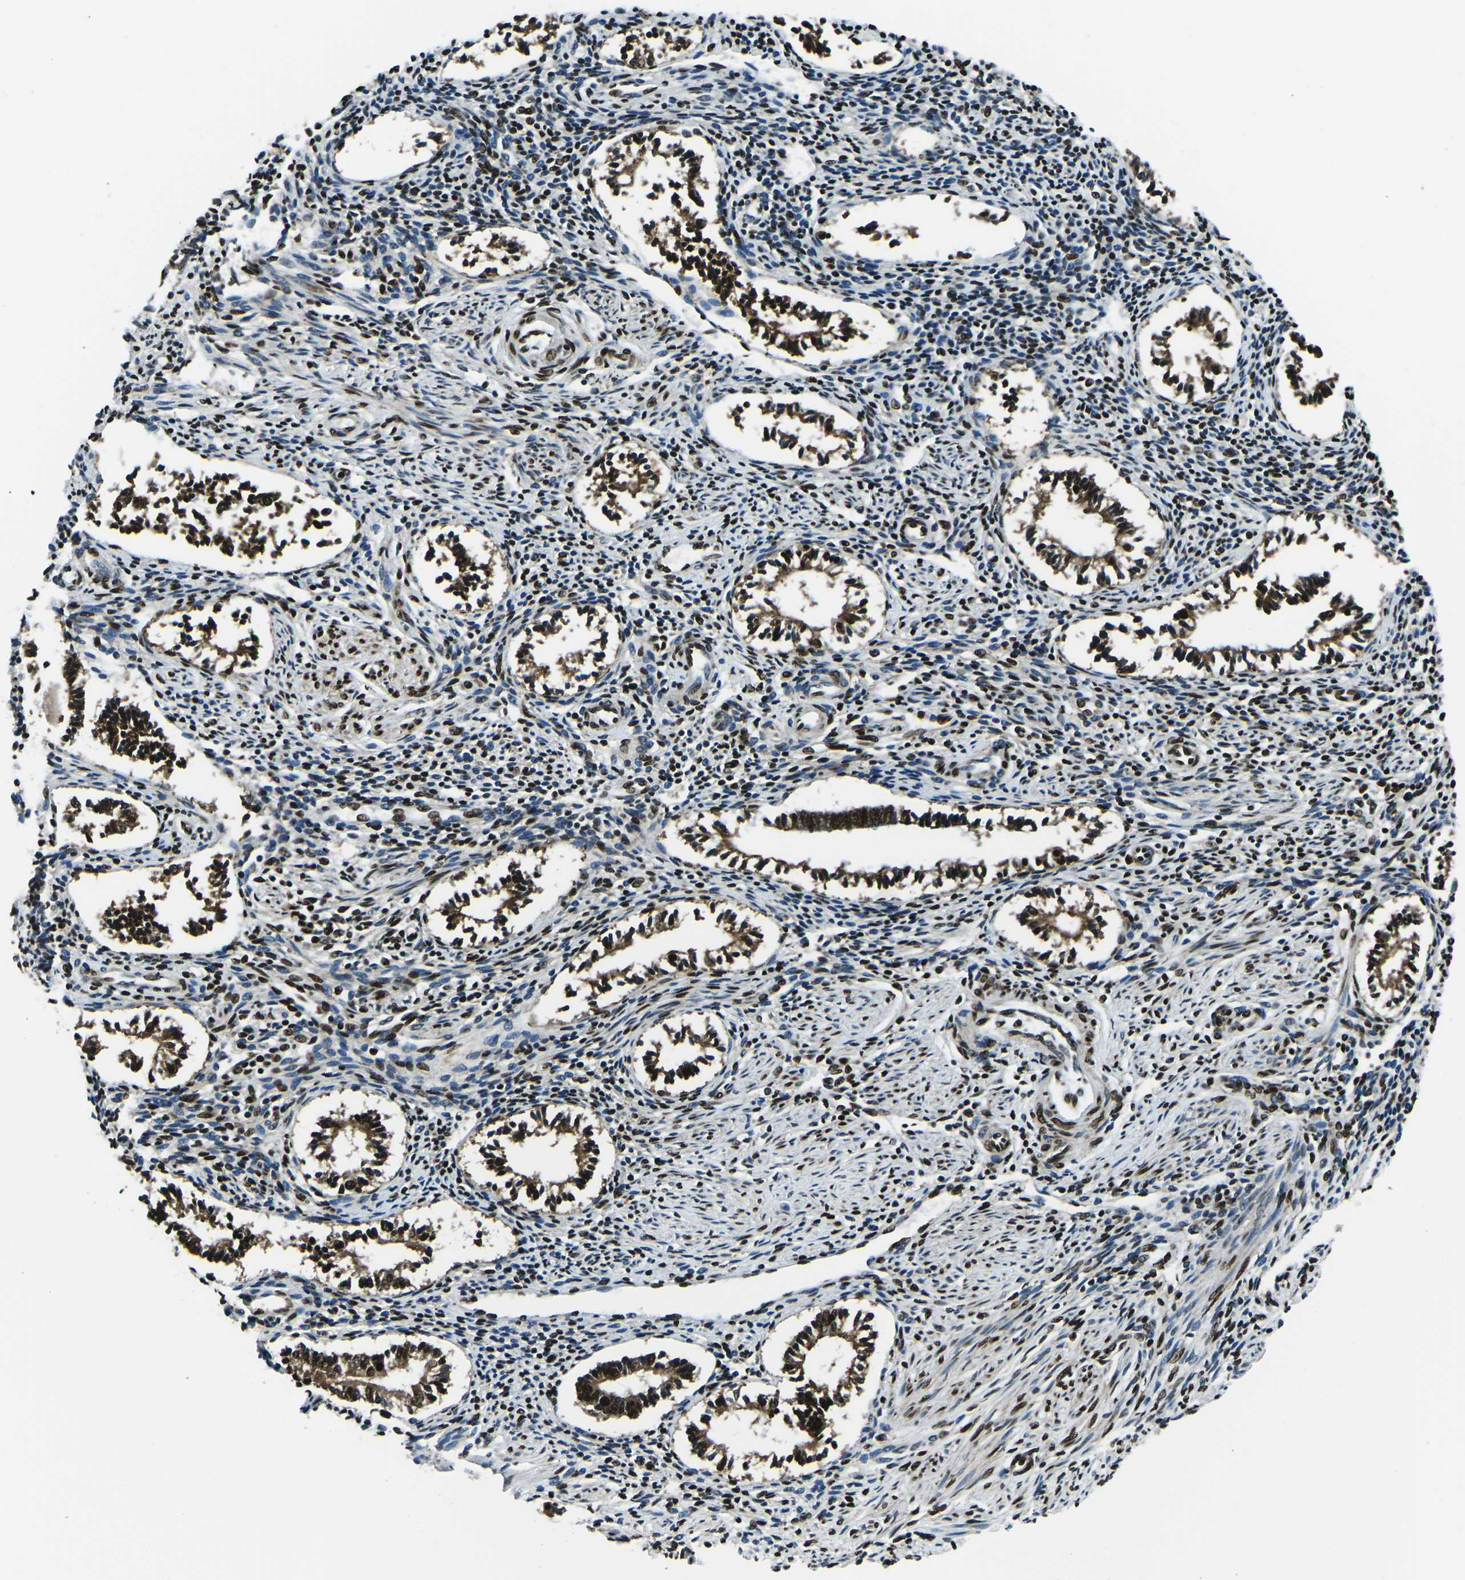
{"staining": {"intensity": "strong", "quantity": ">75%", "location": "nuclear"}, "tissue": "endometrium", "cell_type": "Cells in endometrial stroma", "image_type": "normal", "snomed": [{"axis": "morphology", "description": "Normal tissue, NOS"}, {"axis": "topography", "description": "Endometrium"}], "caption": "Approximately >75% of cells in endometrial stroma in unremarkable human endometrium display strong nuclear protein staining as visualized by brown immunohistochemical staining.", "gene": "HNRNPL", "patient": {"sex": "female", "age": 42}}